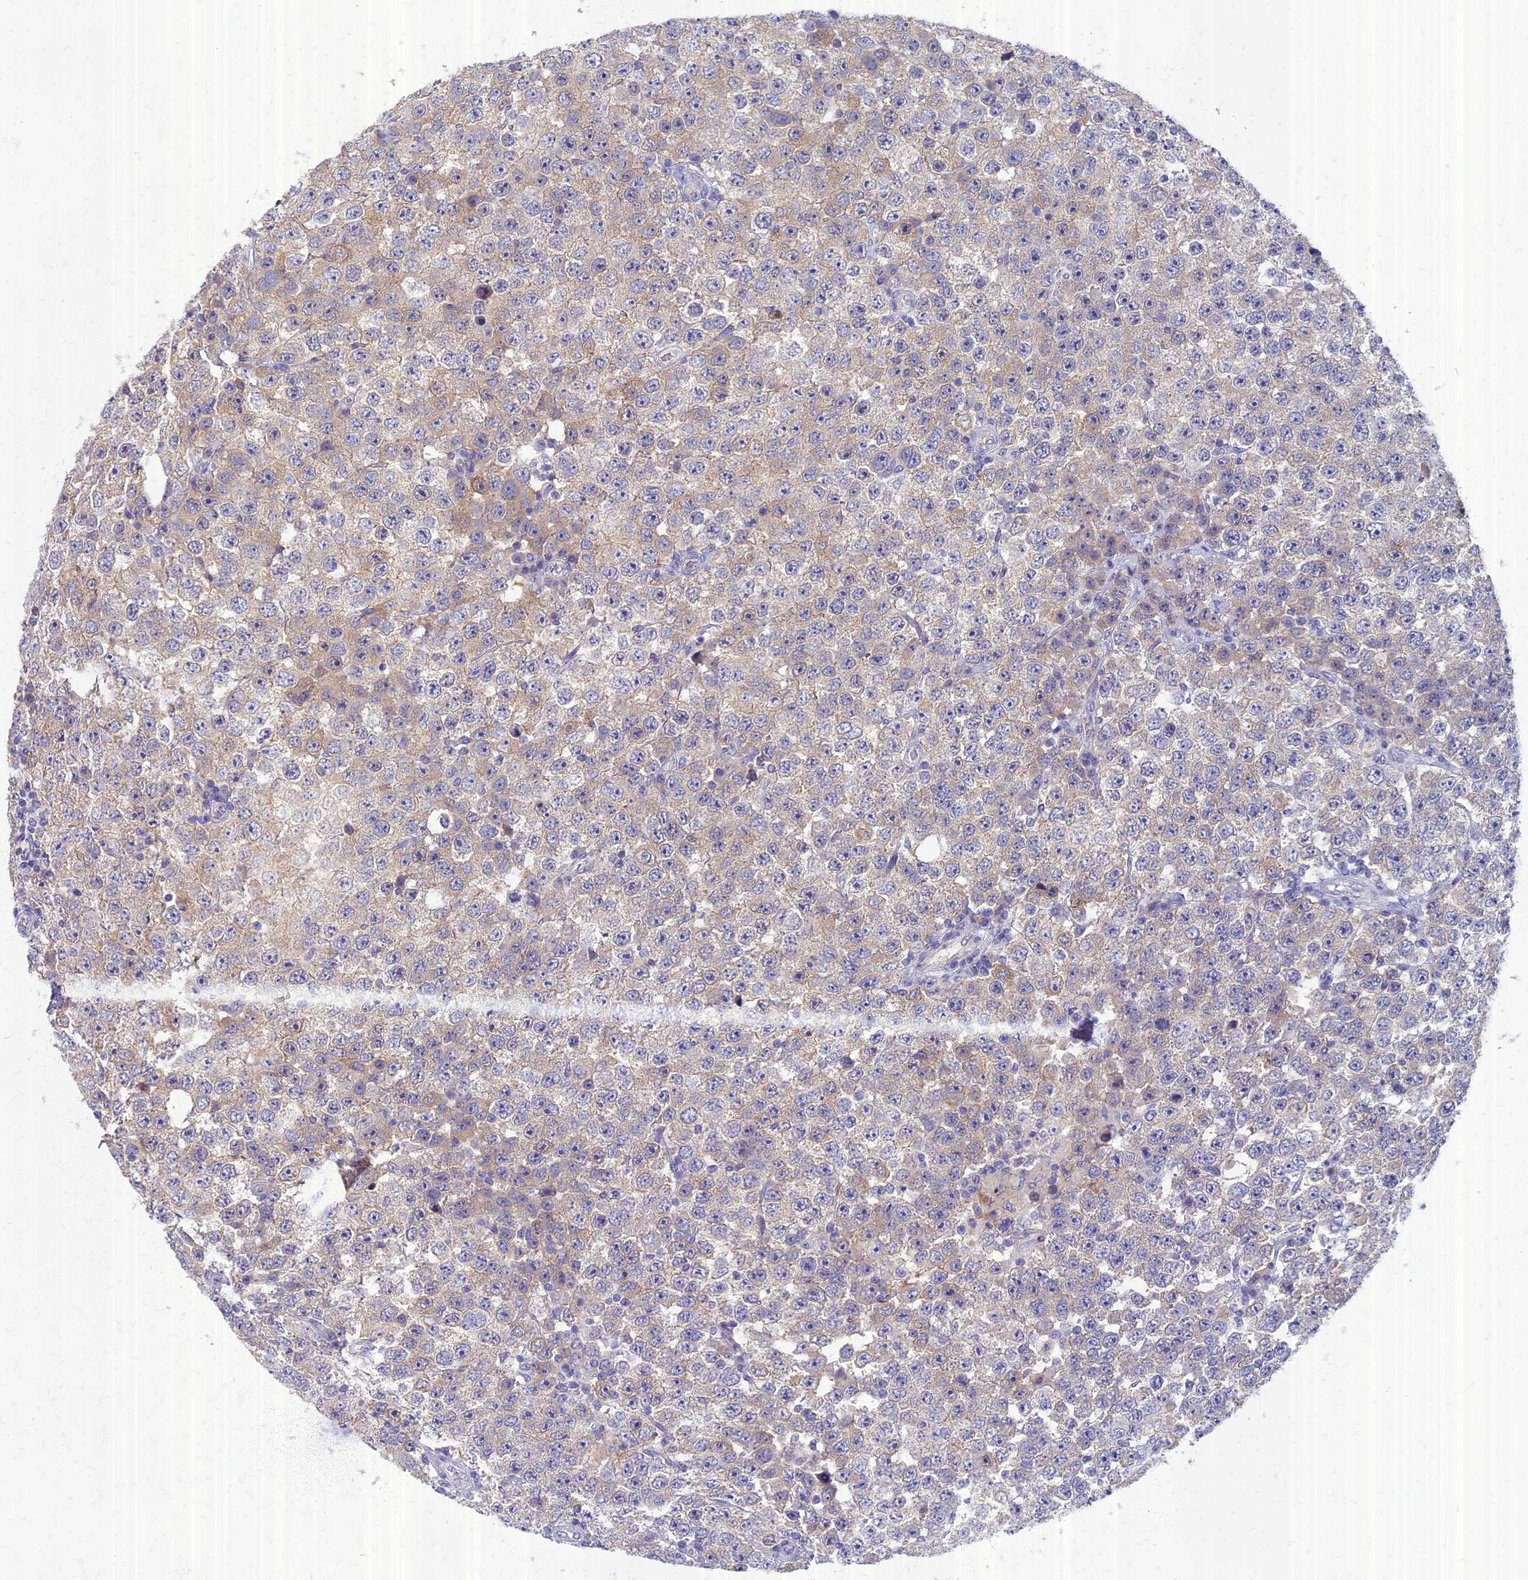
{"staining": {"intensity": "weak", "quantity": "<25%", "location": "cytoplasmic/membranous"}, "tissue": "testis cancer", "cell_type": "Tumor cells", "image_type": "cancer", "snomed": [{"axis": "morphology", "description": "Seminoma, NOS"}, {"axis": "topography", "description": "Testis"}], "caption": "Tumor cells are negative for protein expression in human seminoma (testis).", "gene": "AP4E1", "patient": {"sex": "male", "age": 28}}